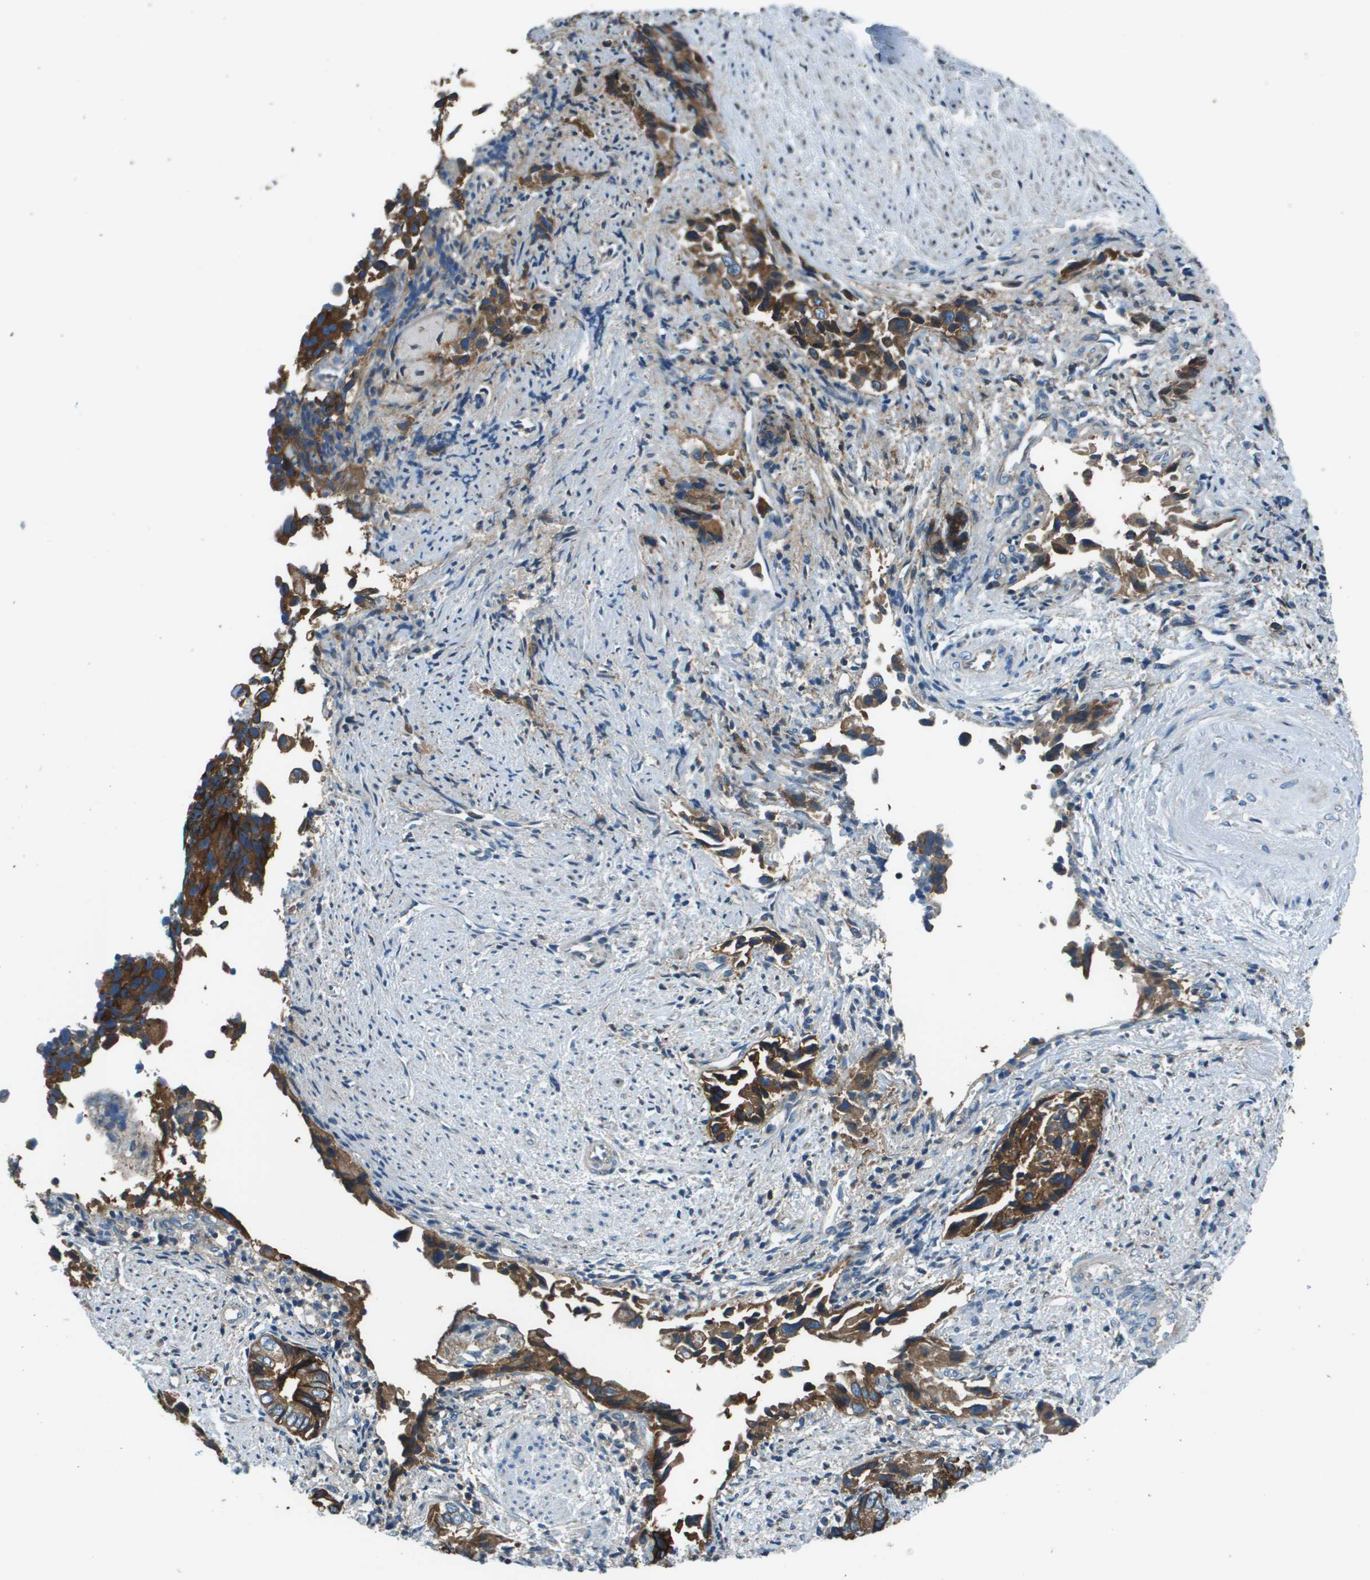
{"staining": {"intensity": "strong", "quantity": ">75%", "location": "cytoplasmic/membranous"}, "tissue": "liver cancer", "cell_type": "Tumor cells", "image_type": "cancer", "snomed": [{"axis": "morphology", "description": "Cholangiocarcinoma"}, {"axis": "topography", "description": "Liver"}], "caption": "A micrograph of human liver cholangiocarcinoma stained for a protein demonstrates strong cytoplasmic/membranous brown staining in tumor cells.", "gene": "TMEM51", "patient": {"sex": "female", "age": 79}}